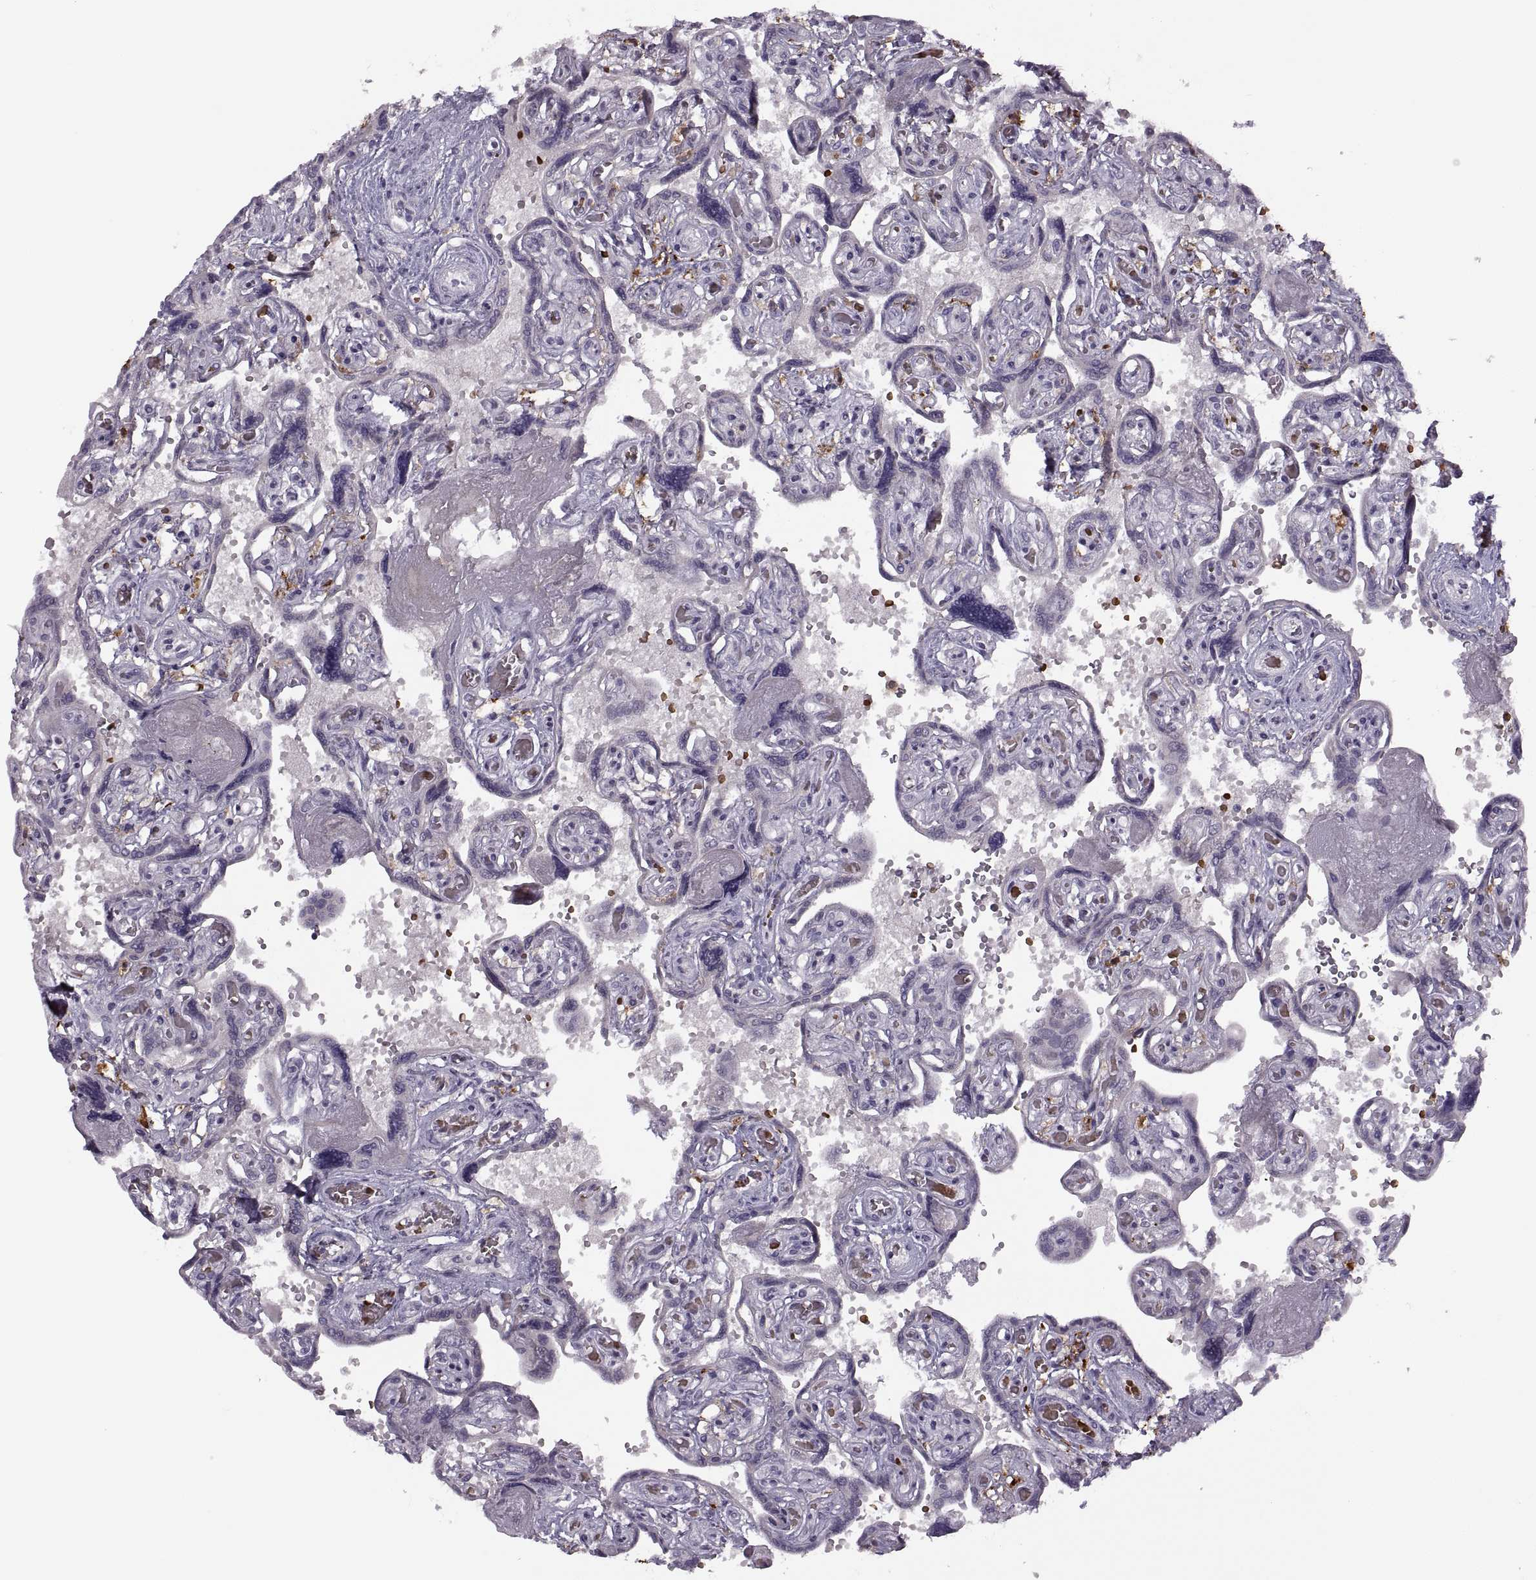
{"staining": {"intensity": "negative", "quantity": "none", "location": "none"}, "tissue": "placenta", "cell_type": "Decidual cells", "image_type": "normal", "snomed": [{"axis": "morphology", "description": "Normal tissue, NOS"}, {"axis": "topography", "description": "Placenta"}], "caption": "The micrograph exhibits no staining of decidual cells in benign placenta.", "gene": "H2AP", "patient": {"sex": "female", "age": 32}}